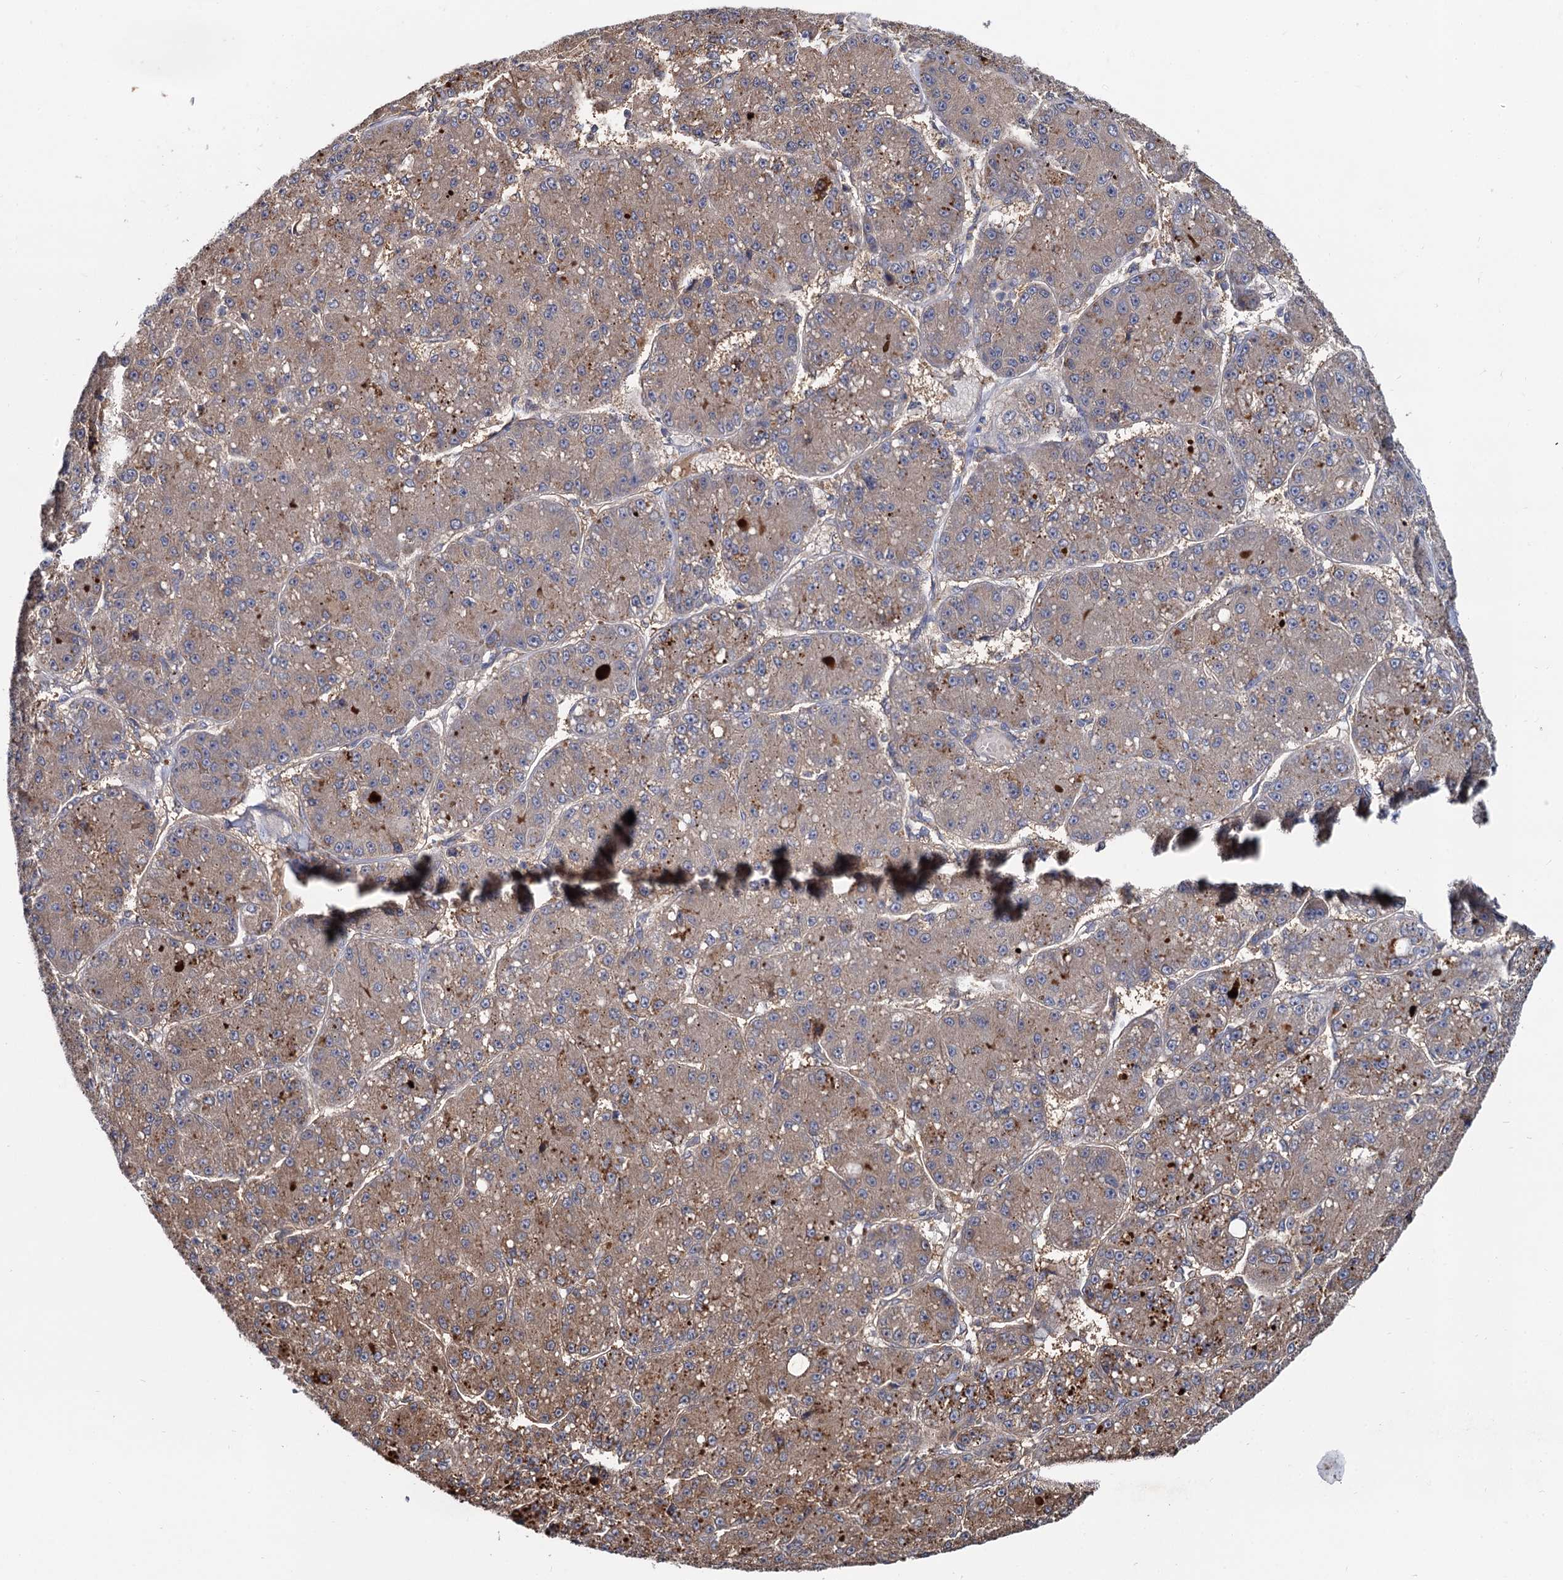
{"staining": {"intensity": "weak", "quantity": ">75%", "location": "cytoplasmic/membranous"}, "tissue": "liver cancer", "cell_type": "Tumor cells", "image_type": "cancer", "snomed": [{"axis": "morphology", "description": "Carcinoma, Hepatocellular, NOS"}, {"axis": "topography", "description": "Liver"}], "caption": "A brown stain highlights weak cytoplasmic/membranous expression of a protein in human liver cancer tumor cells. The staining was performed using DAB (3,3'-diaminobenzidine) to visualize the protein expression in brown, while the nuclei were stained in blue with hematoxylin (Magnification: 20x).", "gene": "SELENOP", "patient": {"sex": "male", "age": 67}}